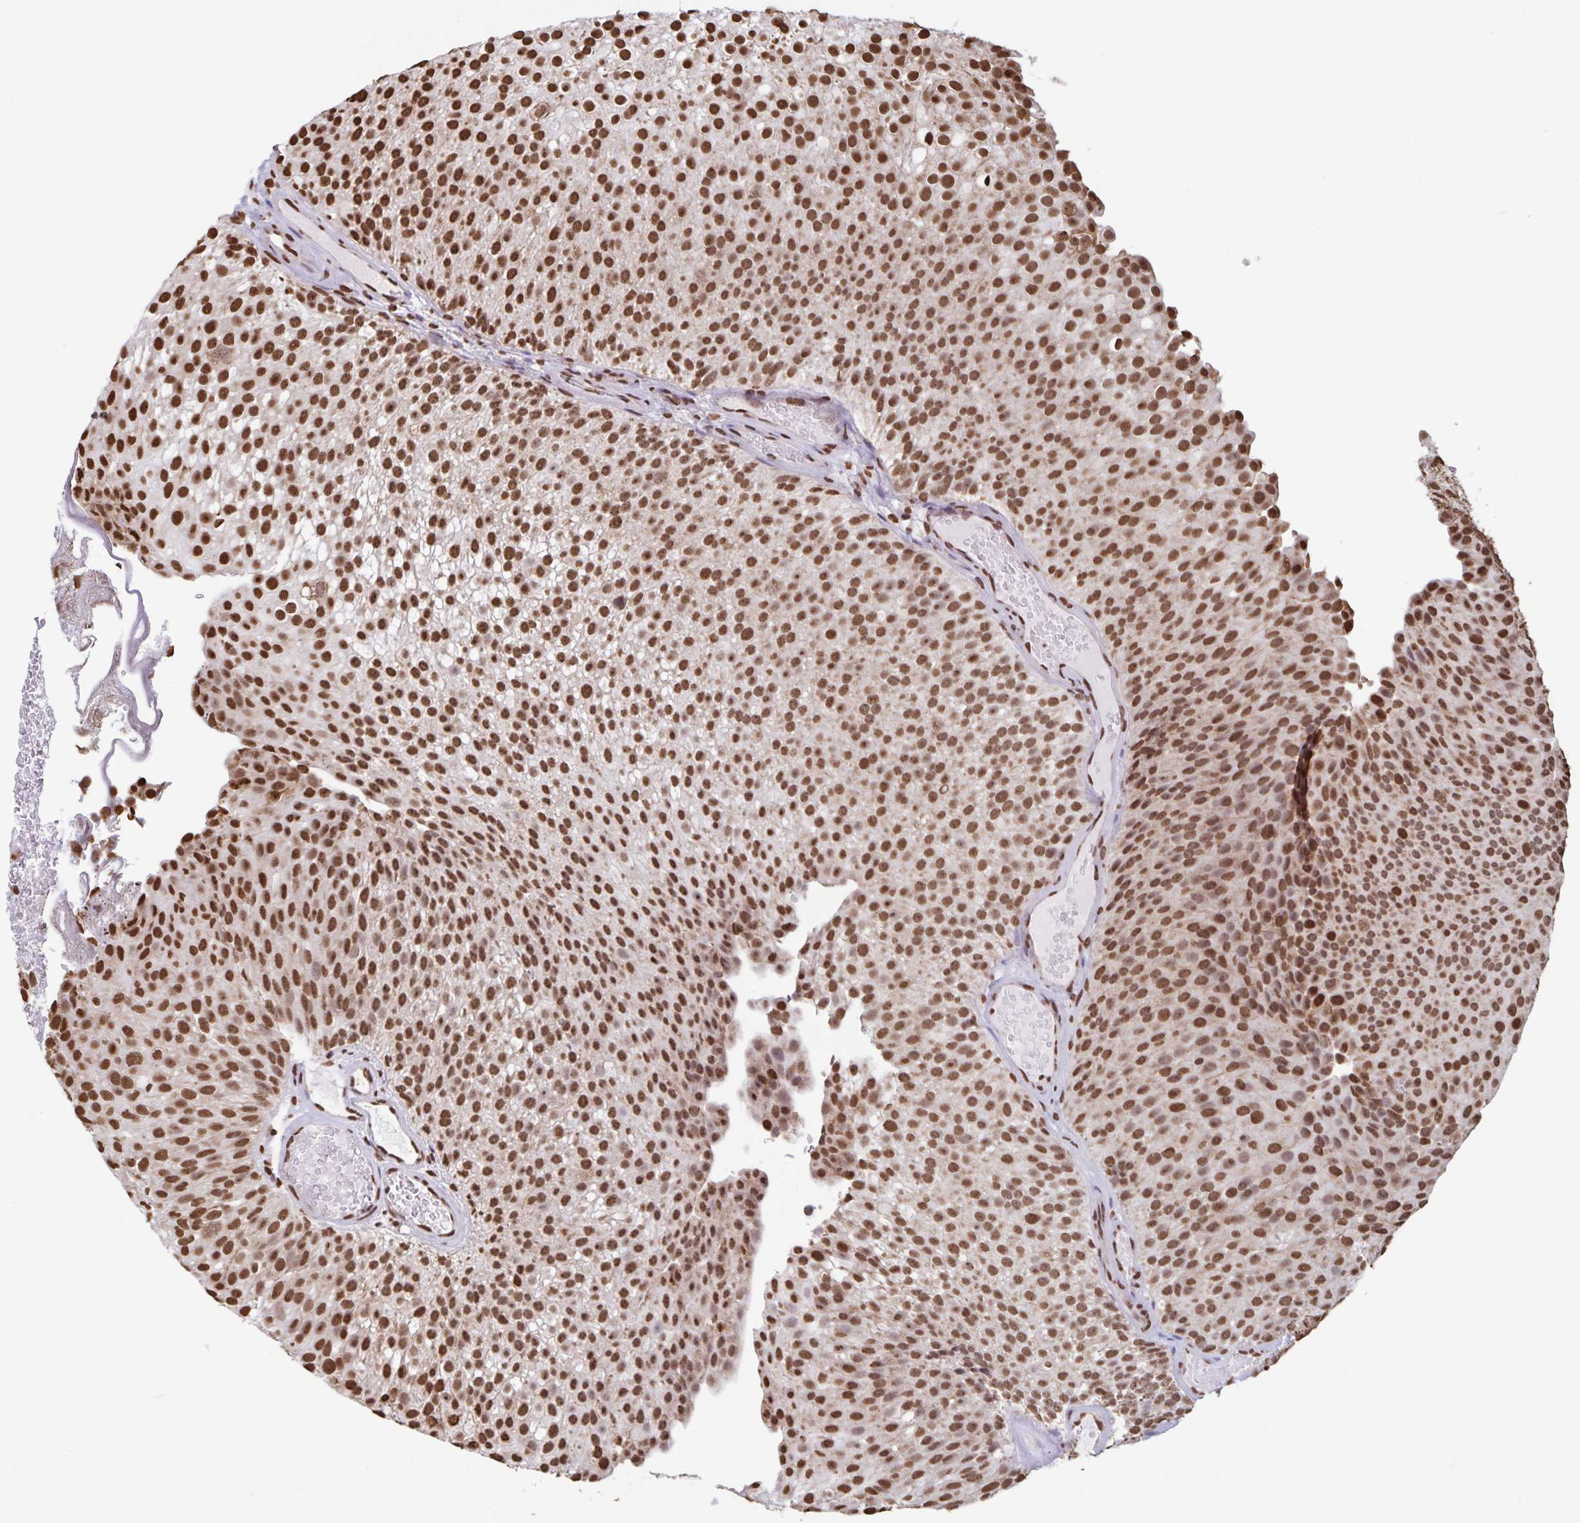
{"staining": {"intensity": "strong", "quantity": ">75%", "location": "nuclear"}, "tissue": "urothelial cancer", "cell_type": "Tumor cells", "image_type": "cancer", "snomed": [{"axis": "morphology", "description": "Urothelial carcinoma, Low grade"}, {"axis": "topography", "description": "Urinary bladder"}], "caption": "Strong nuclear expression is identified in about >75% of tumor cells in urothelial cancer.", "gene": "DUT", "patient": {"sex": "male", "age": 78}}